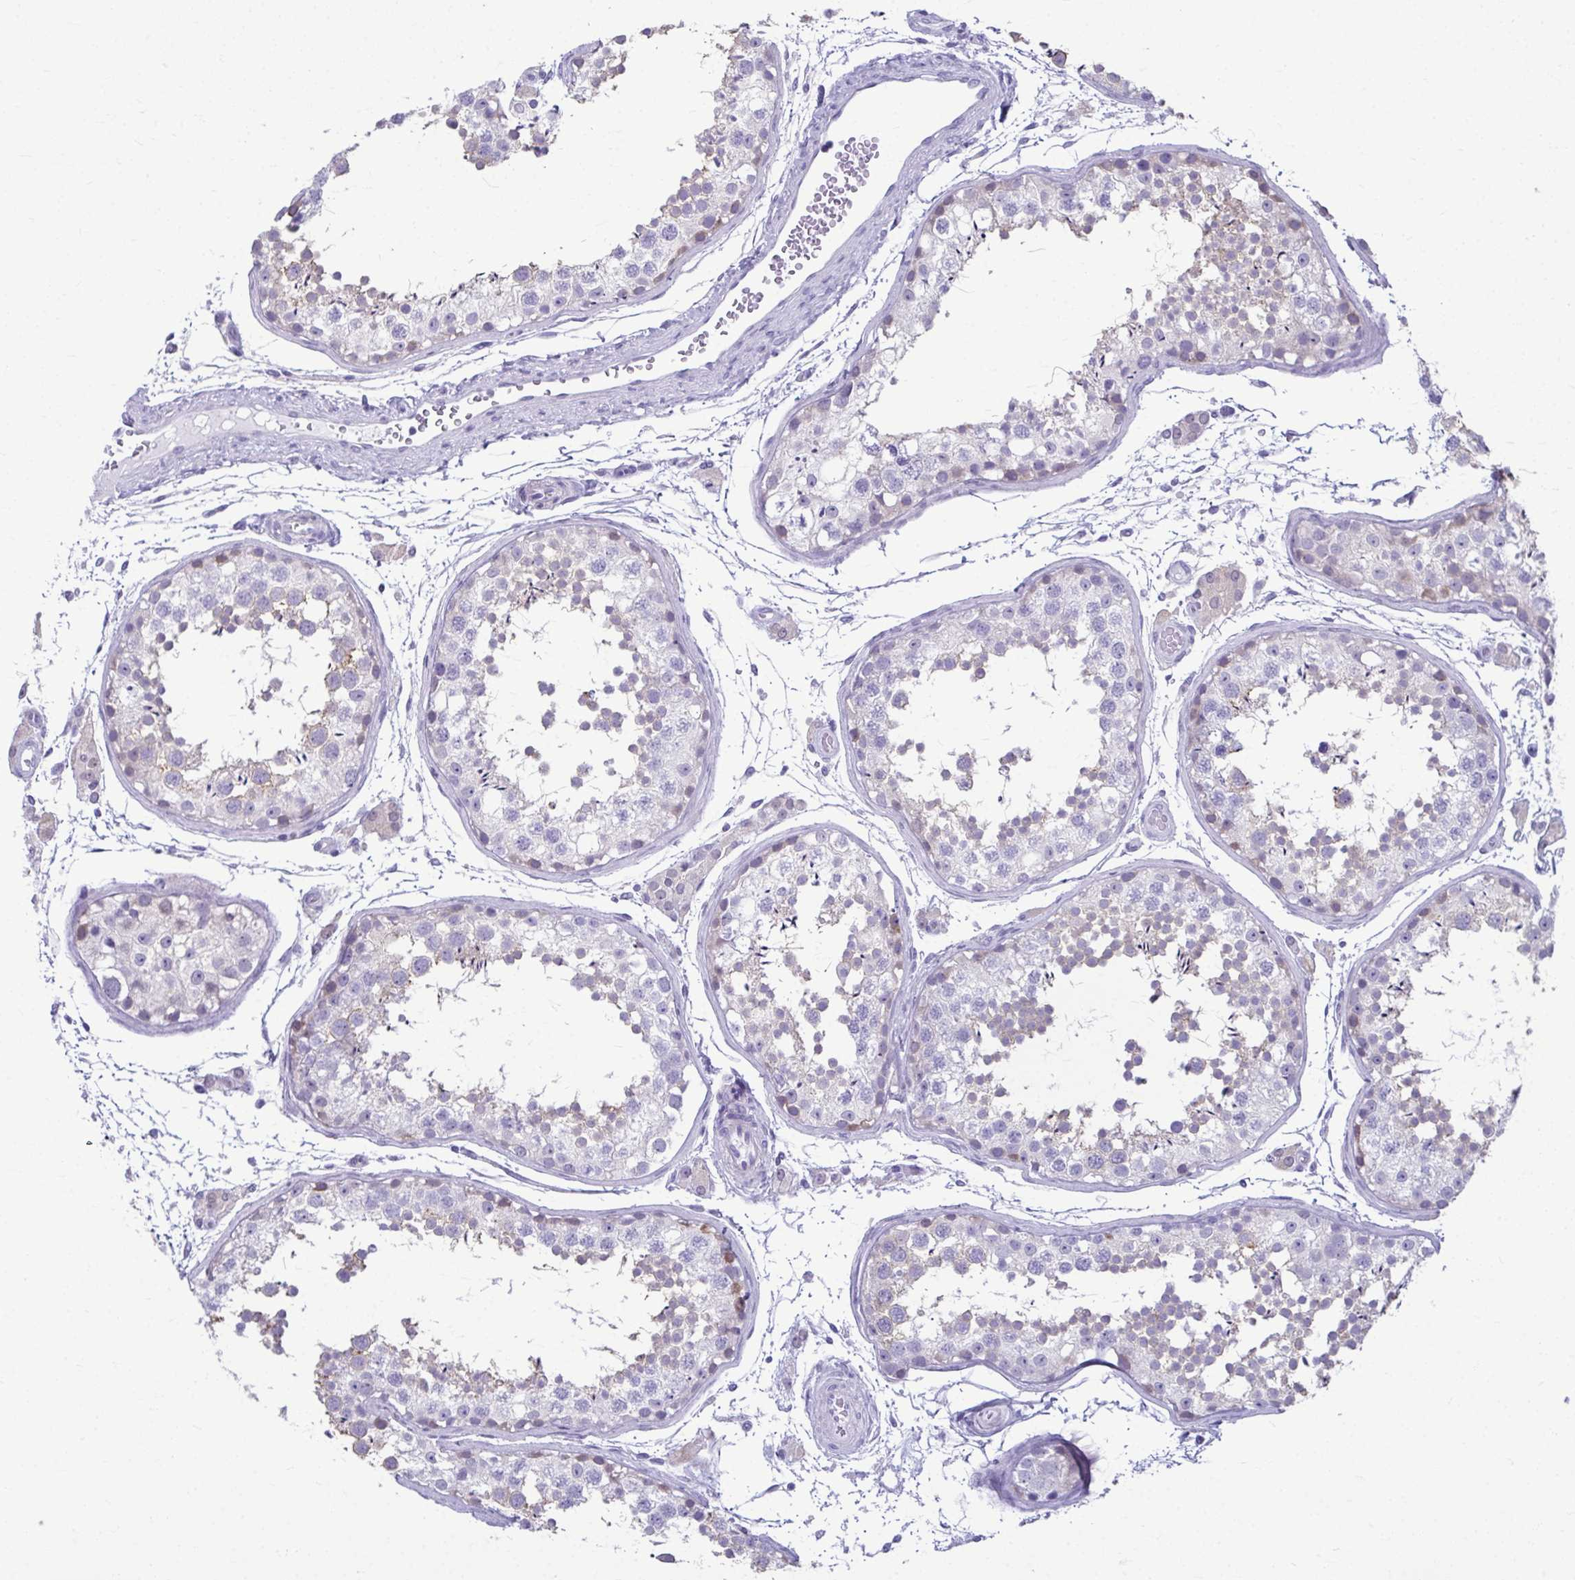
{"staining": {"intensity": "weak", "quantity": "<25%", "location": "cytoplasmic/membranous"}, "tissue": "testis", "cell_type": "Cells in seminiferous ducts", "image_type": "normal", "snomed": [{"axis": "morphology", "description": "Normal tissue, NOS"}, {"axis": "topography", "description": "Testis"}], "caption": "A high-resolution histopathology image shows IHC staining of benign testis, which displays no significant expression in cells in seminiferous ducts. (DAB immunohistochemistry (IHC) visualized using brightfield microscopy, high magnification).", "gene": "SERPINI1", "patient": {"sex": "male", "age": 29}}